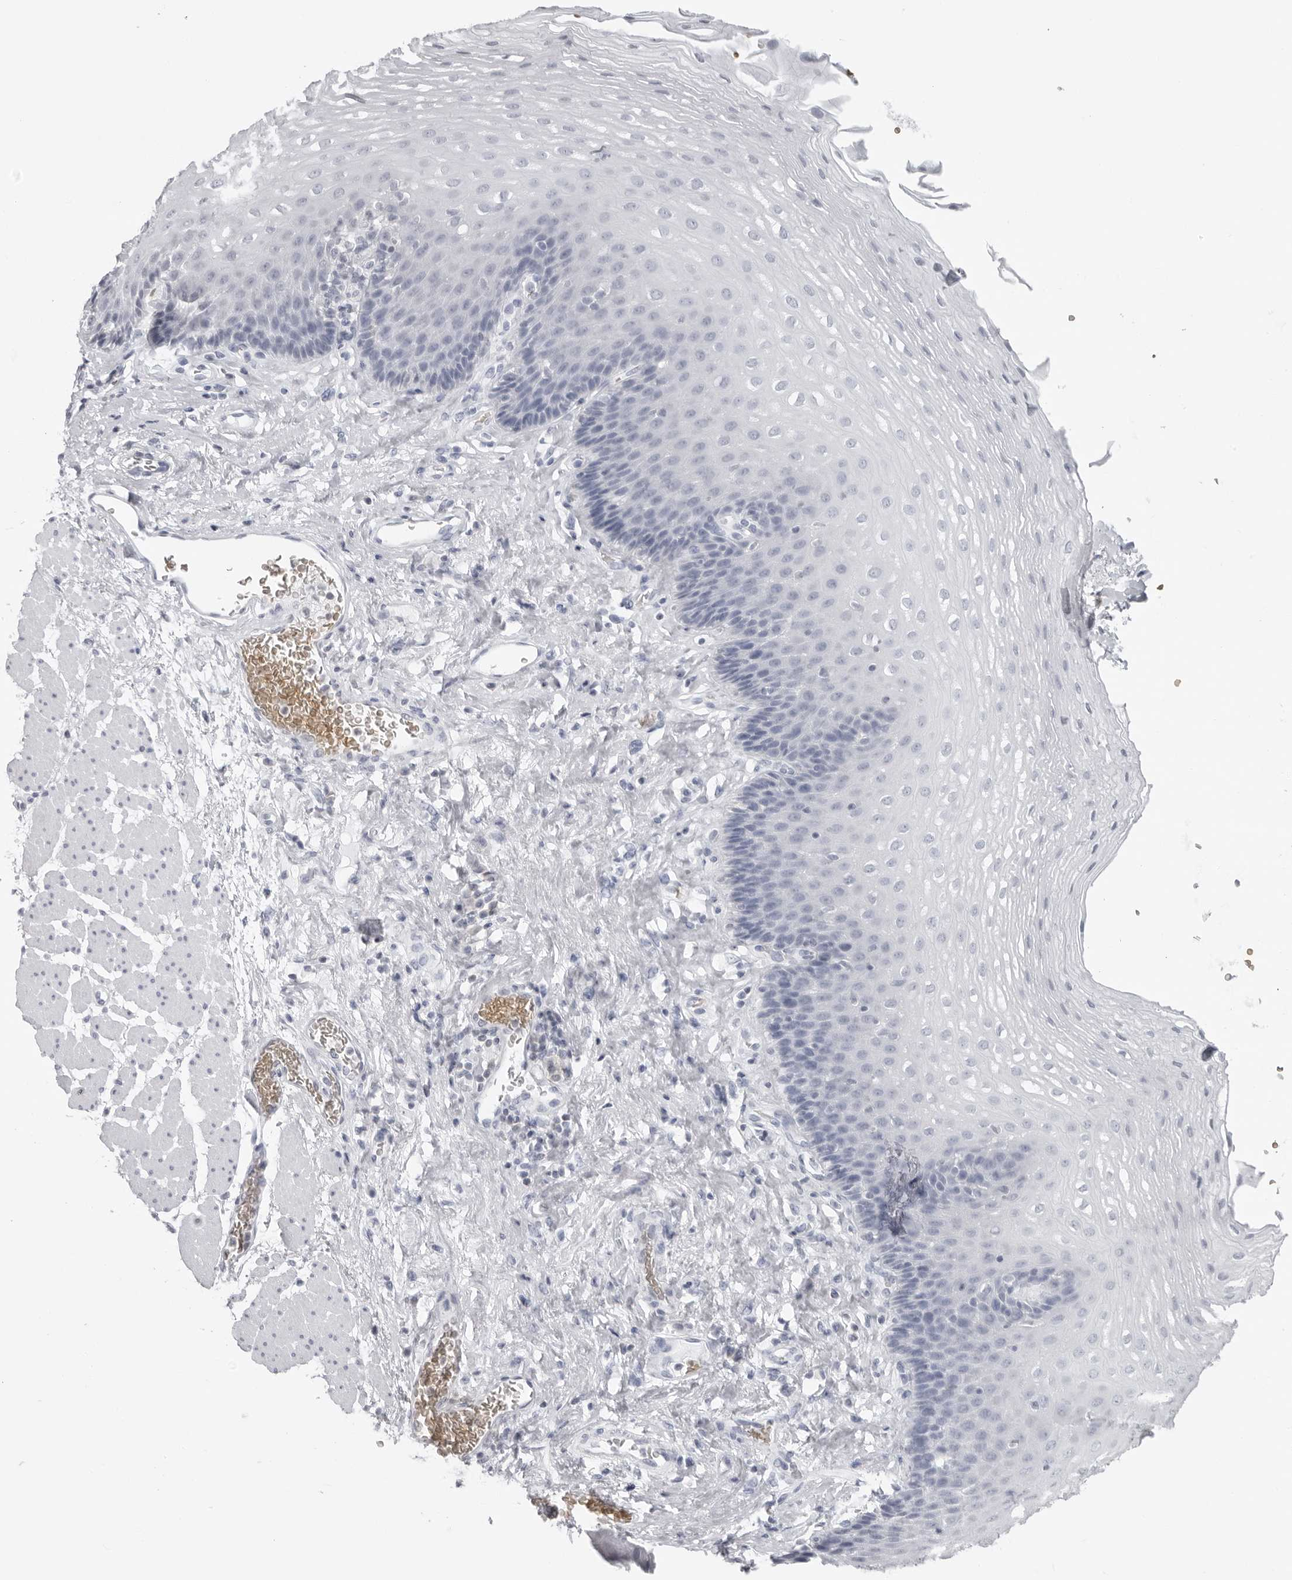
{"staining": {"intensity": "negative", "quantity": "none", "location": "none"}, "tissue": "esophagus", "cell_type": "Squamous epithelial cells", "image_type": "normal", "snomed": [{"axis": "morphology", "description": "Normal tissue, NOS"}, {"axis": "topography", "description": "Esophagus"}], "caption": "This photomicrograph is of benign esophagus stained with IHC to label a protein in brown with the nuclei are counter-stained blue. There is no staining in squamous epithelial cells.", "gene": "EPB41", "patient": {"sex": "female", "age": 66}}